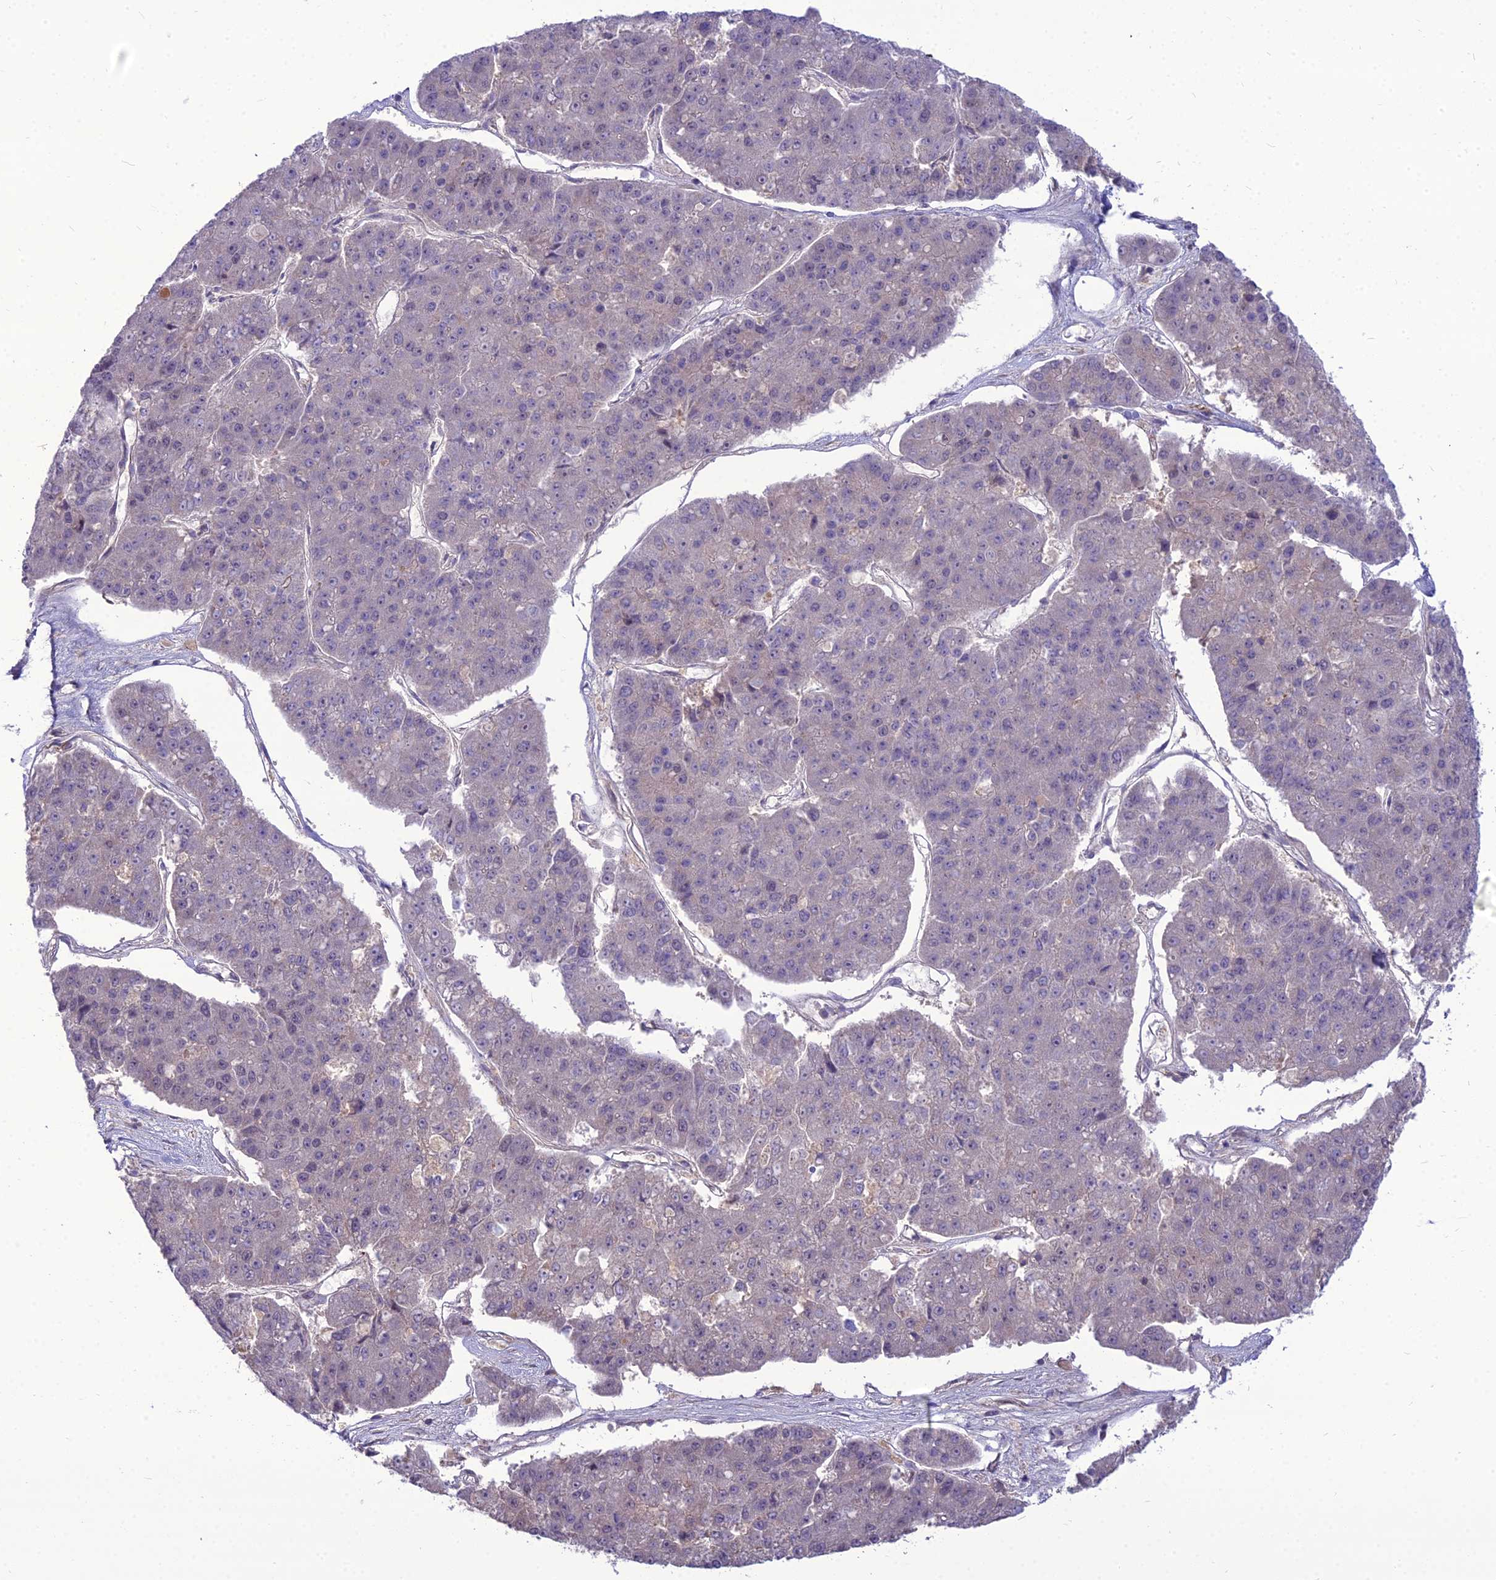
{"staining": {"intensity": "negative", "quantity": "none", "location": "none"}, "tissue": "pancreatic cancer", "cell_type": "Tumor cells", "image_type": "cancer", "snomed": [{"axis": "morphology", "description": "Adenocarcinoma, NOS"}, {"axis": "topography", "description": "Pancreas"}], "caption": "DAB immunohistochemical staining of human pancreatic adenocarcinoma demonstrates no significant staining in tumor cells.", "gene": "SPRYD7", "patient": {"sex": "male", "age": 50}}